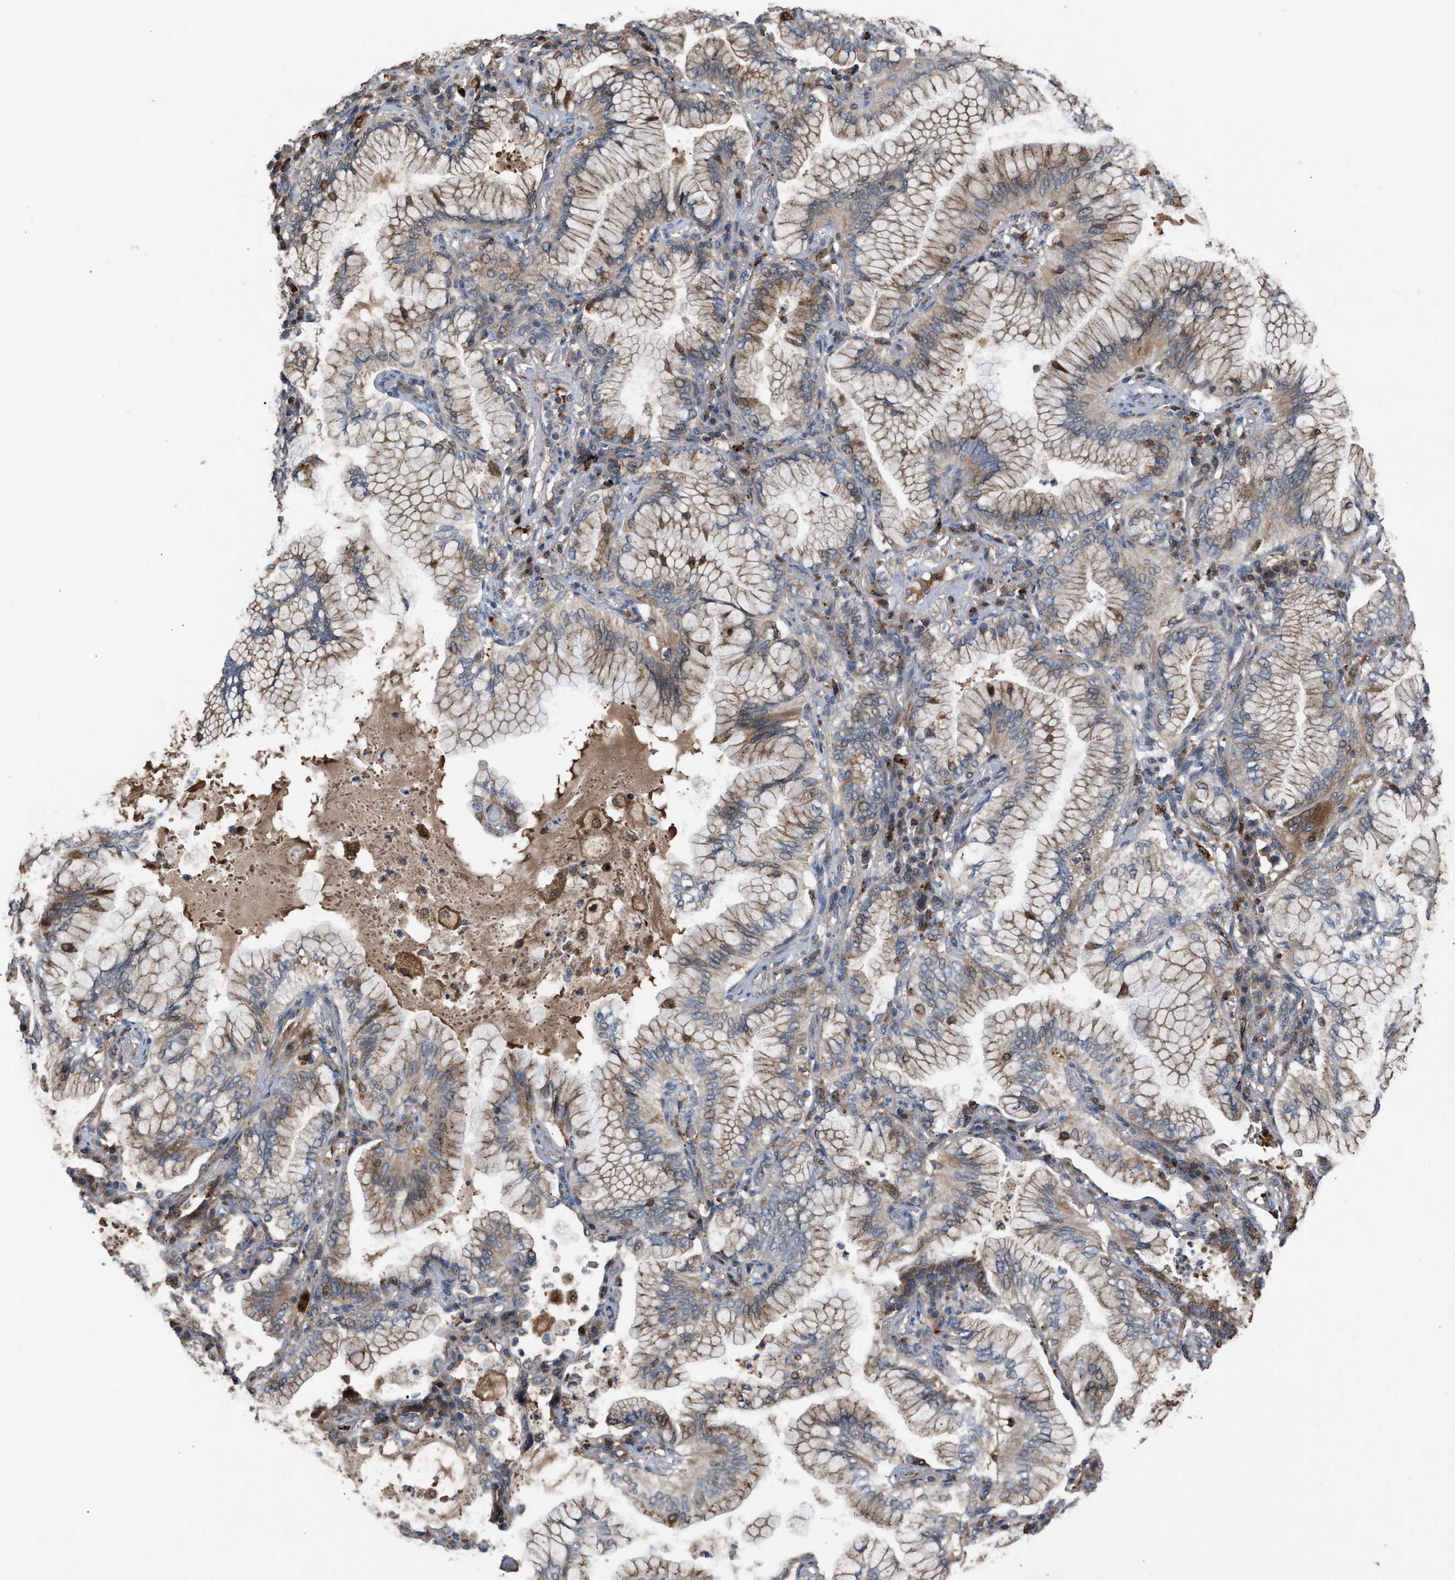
{"staining": {"intensity": "weak", "quantity": ">75%", "location": "cytoplasmic/membranous"}, "tissue": "lung cancer", "cell_type": "Tumor cells", "image_type": "cancer", "snomed": [{"axis": "morphology", "description": "Adenocarcinoma, NOS"}, {"axis": "topography", "description": "Lung"}], "caption": "Lung cancer stained with IHC exhibits weak cytoplasmic/membranous expression in approximately >75% of tumor cells.", "gene": "ELMO3", "patient": {"sex": "female", "age": 70}}